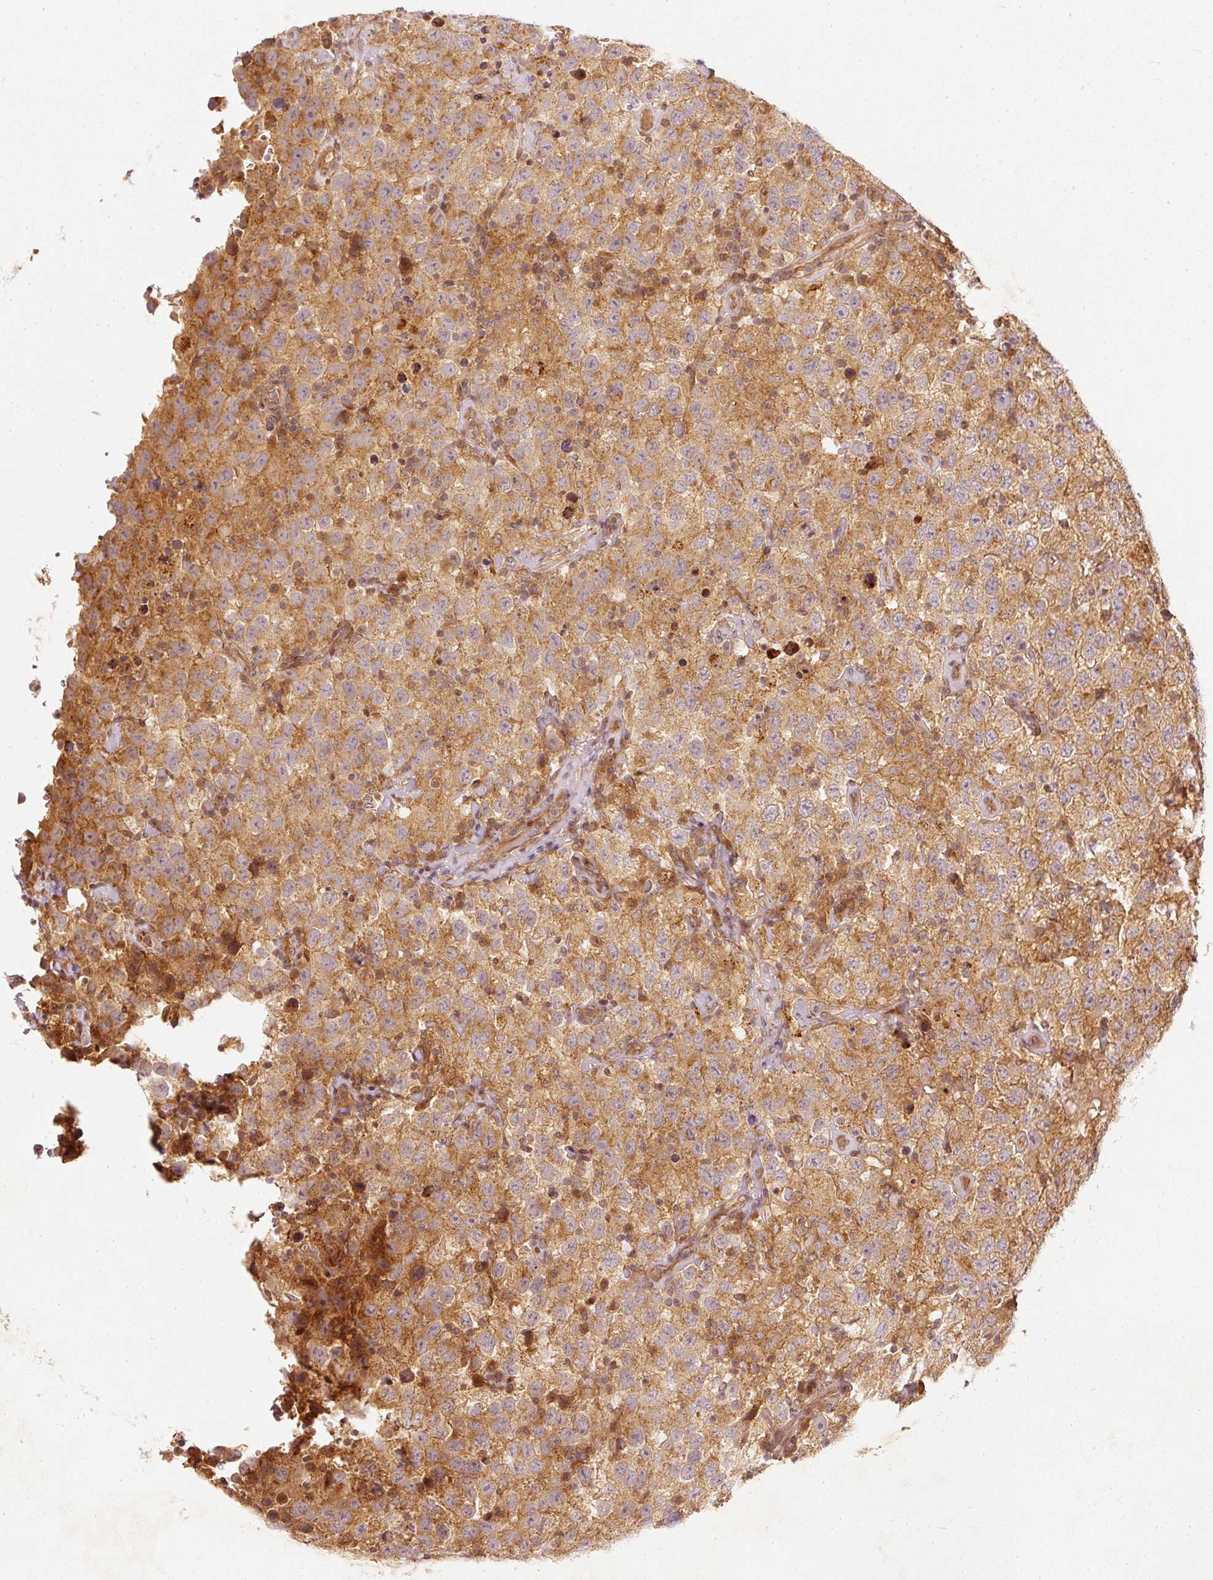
{"staining": {"intensity": "moderate", "quantity": ">75%", "location": "cytoplasmic/membranous"}, "tissue": "testis cancer", "cell_type": "Tumor cells", "image_type": "cancer", "snomed": [{"axis": "morphology", "description": "Seminoma, NOS"}, {"axis": "topography", "description": "Testis"}], "caption": "DAB (3,3'-diaminobenzidine) immunohistochemical staining of testis cancer shows moderate cytoplasmic/membranous protein staining in approximately >75% of tumor cells. (Brightfield microscopy of DAB IHC at high magnification).", "gene": "ZNF580", "patient": {"sex": "male", "age": 41}}